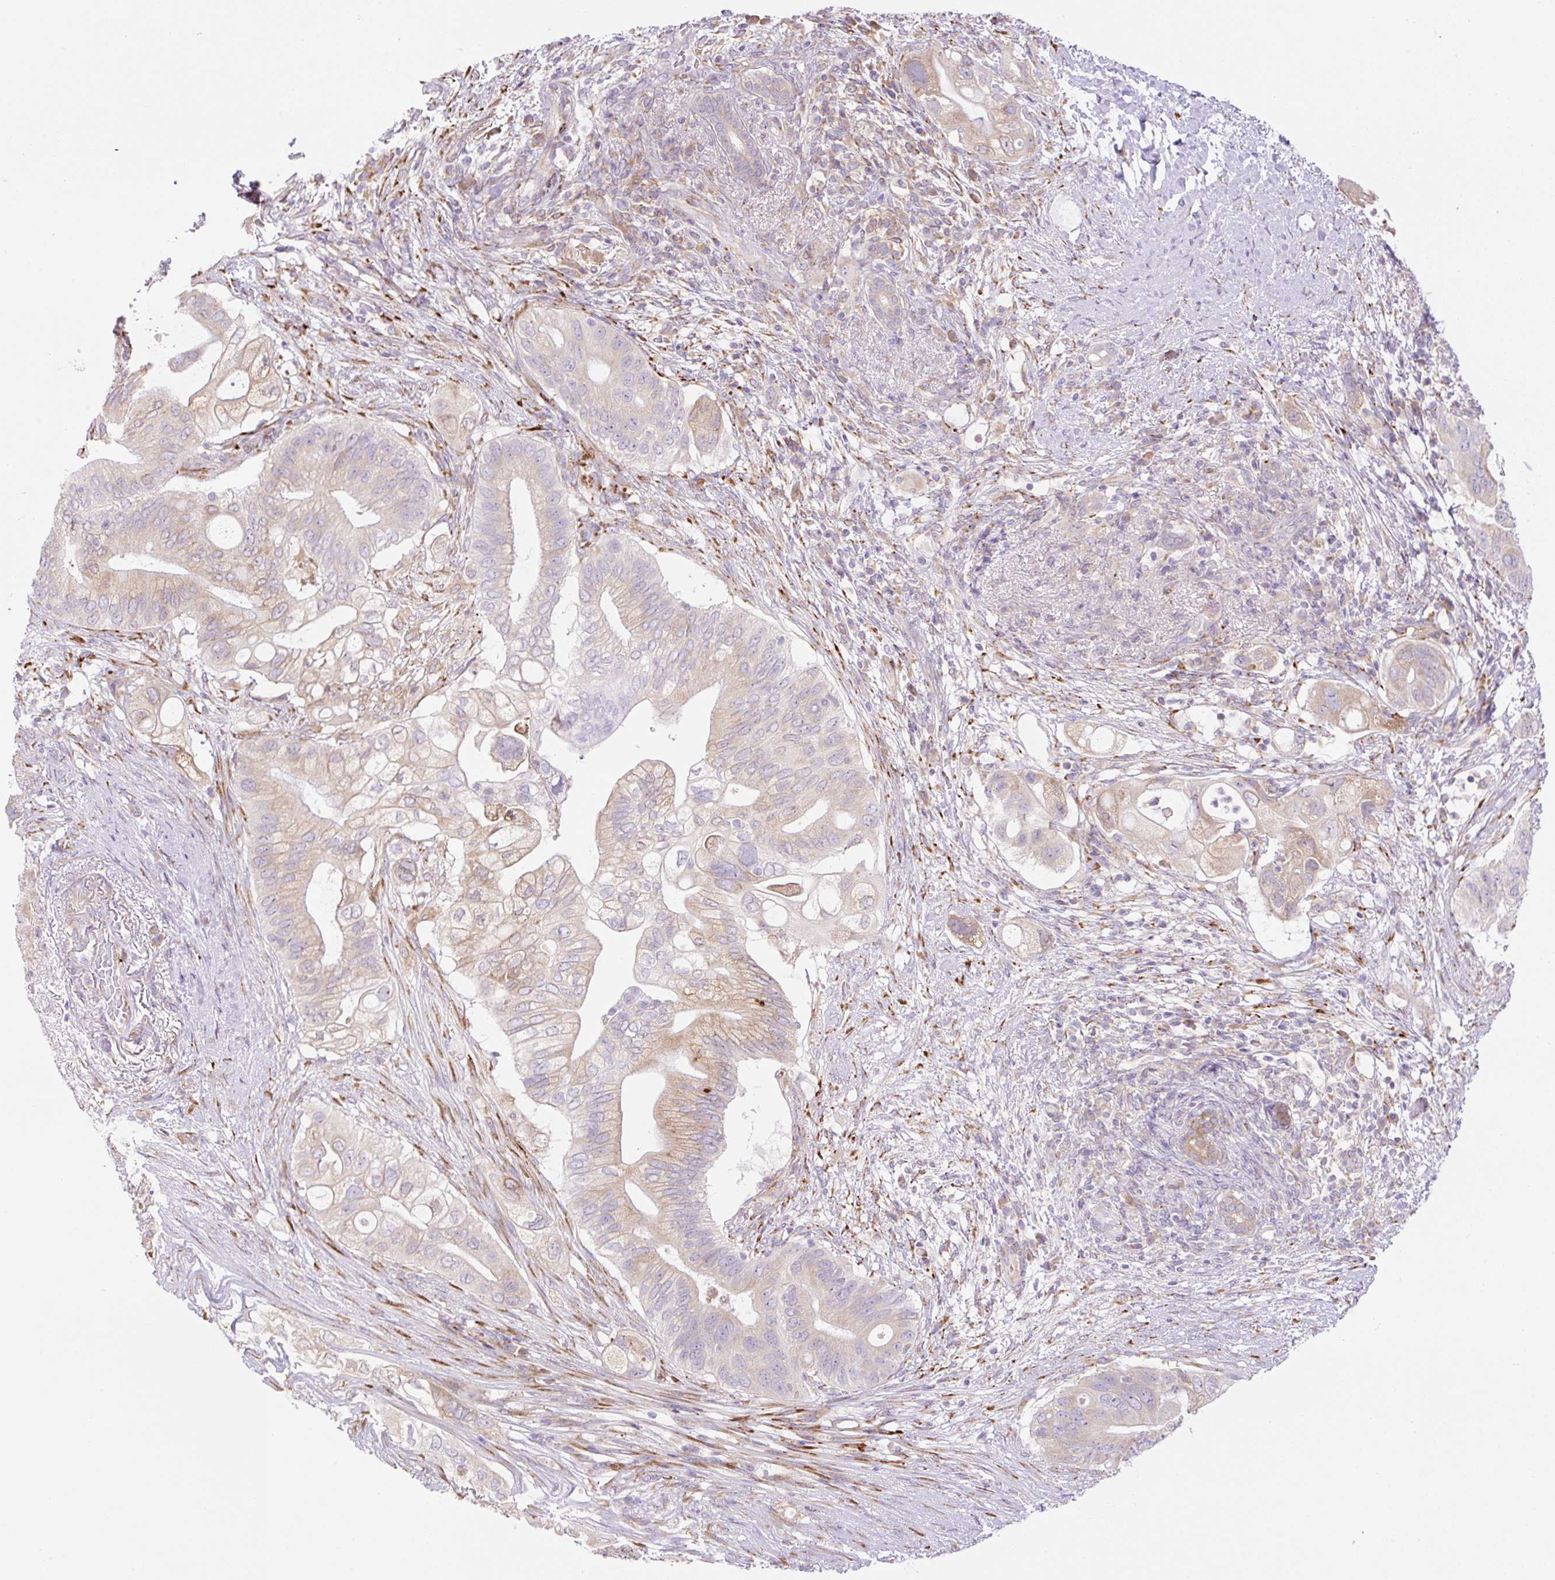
{"staining": {"intensity": "weak", "quantity": "25%-75%", "location": "cytoplasmic/membranous"}, "tissue": "pancreatic cancer", "cell_type": "Tumor cells", "image_type": "cancer", "snomed": [{"axis": "morphology", "description": "Adenocarcinoma, NOS"}, {"axis": "topography", "description": "Pancreas"}], "caption": "Immunohistochemistry (IHC) of pancreatic cancer (adenocarcinoma) exhibits low levels of weak cytoplasmic/membranous positivity in about 25%-75% of tumor cells.", "gene": "POFUT1", "patient": {"sex": "female", "age": 72}}